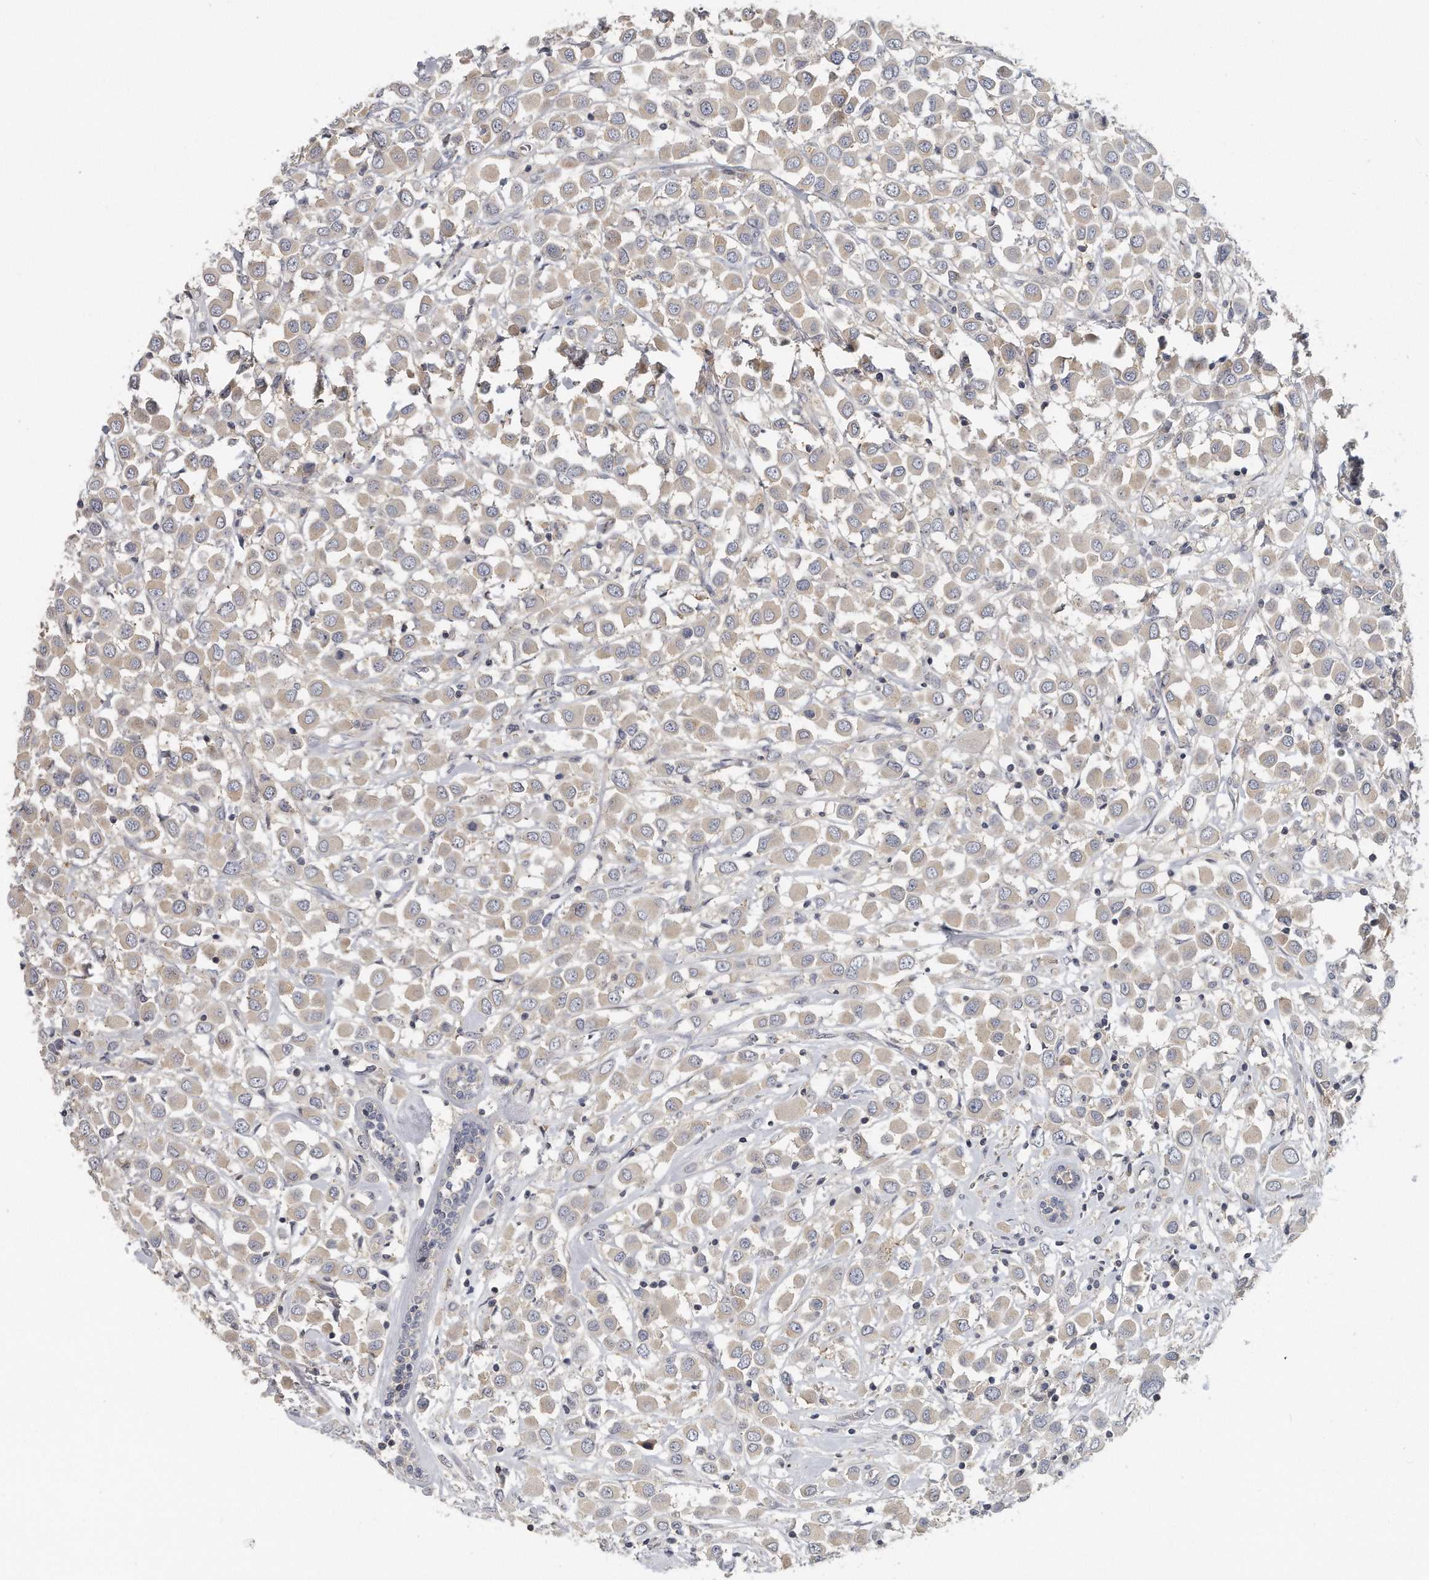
{"staining": {"intensity": "negative", "quantity": "none", "location": "none"}, "tissue": "breast cancer", "cell_type": "Tumor cells", "image_type": "cancer", "snomed": [{"axis": "morphology", "description": "Duct carcinoma"}, {"axis": "topography", "description": "Breast"}], "caption": "The photomicrograph reveals no staining of tumor cells in breast cancer.", "gene": "EIF3I", "patient": {"sex": "female", "age": 61}}